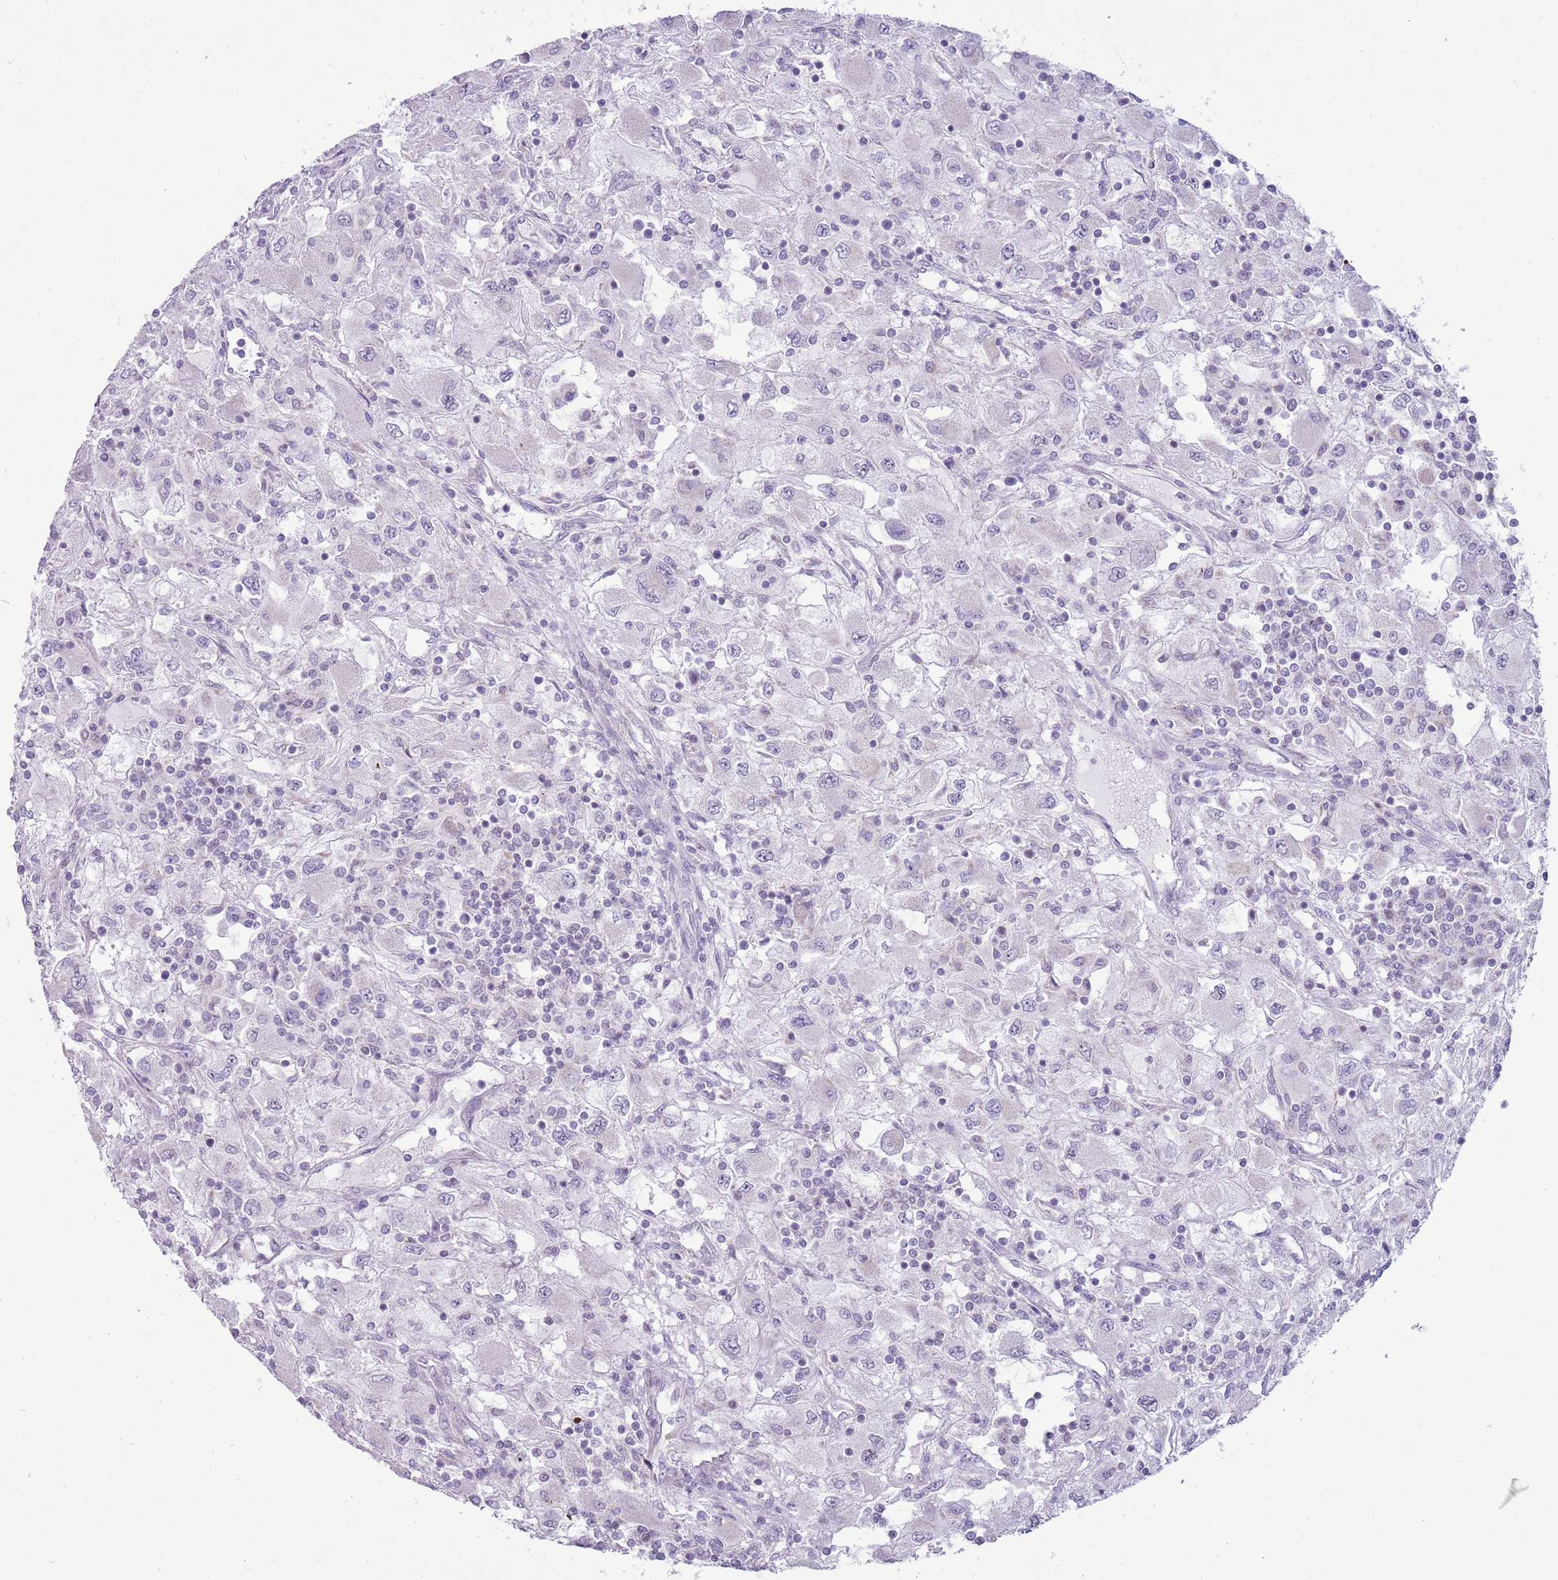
{"staining": {"intensity": "negative", "quantity": "none", "location": "none"}, "tissue": "renal cancer", "cell_type": "Tumor cells", "image_type": "cancer", "snomed": [{"axis": "morphology", "description": "Adenocarcinoma, NOS"}, {"axis": "topography", "description": "Kidney"}], "caption": "High magnification brightfield microscopy of adenocarcinoma (renal) stained with DAB (3,3'-diaminobenzidine) (brown) and counterstained with hematoxylin (blue): tumor cells show no significant positivity.", "gene": "RPL3L", "patient": {"sex": "female", "age": 67}}